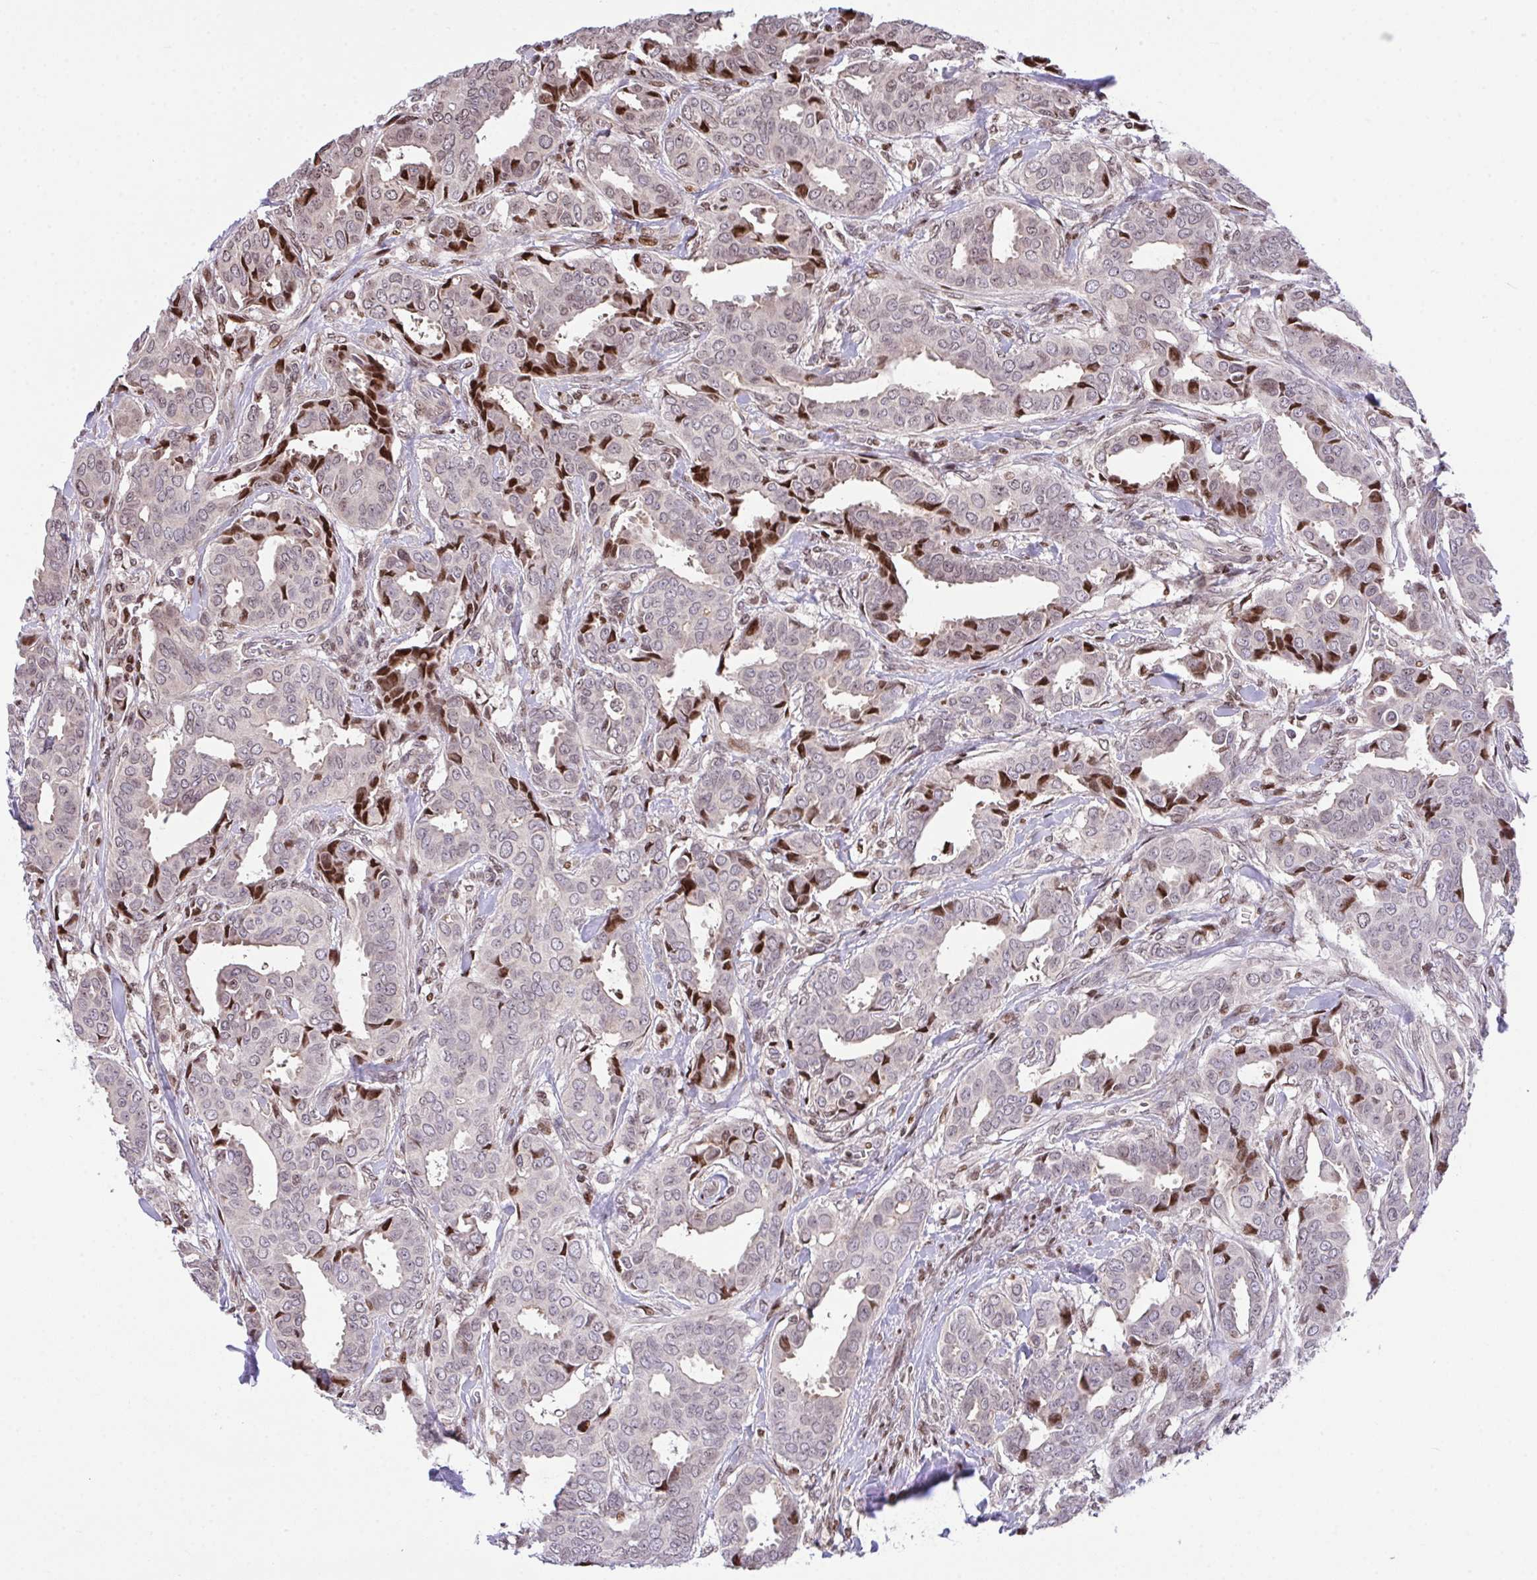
{"staining": {"intensity": "moderate", "quantity": "<25%", "location": "nuclear"}, "tissue": "breast cancer", "cell_type": "Tumor cells", "image_type": "cancer", "snomed": [{"axis": "morphology", "description": "Duct carcinoma"}, {"axis": "topography", "description": "Breast"}], "caption": "Human invasive ductal carcinoma (breast) stained with a brown dye shows moderate nuclear positive expression in approximately <25% of tumor cells.", "gene": "RAPGEF5", "patient": {"sex": "female", "age": 45}}